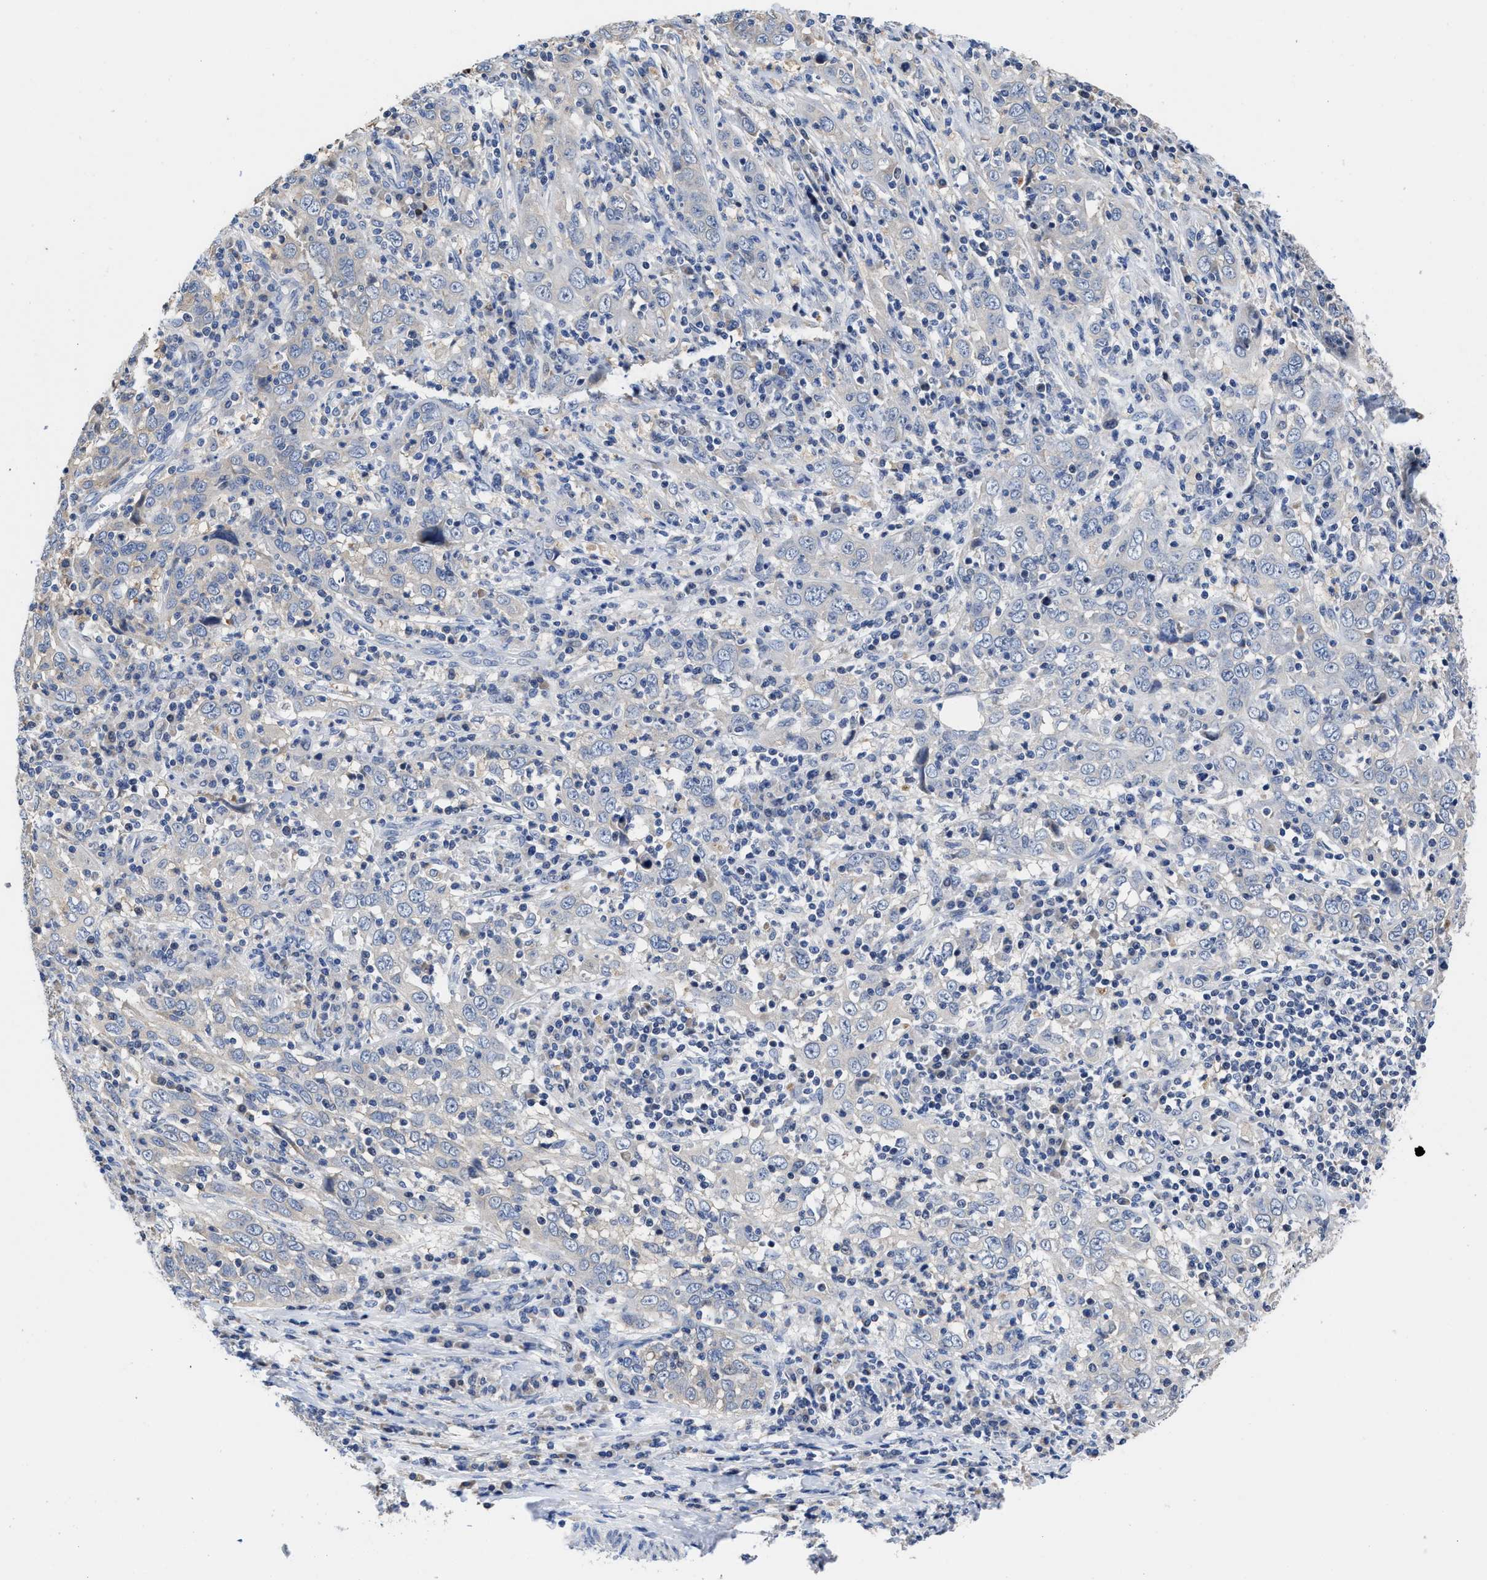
{"staining": {"intensity": "negative", "quantity": "none", "location": "none"}, "tissue": "cervical cancer", "cell_type": "Tumor cells", "image_type": "cancer", "snomed": [{"axis": "morphology", "description": "Squamous cell carcinoma, NOS"}, {"axis": "topography", "description": "Cervix"}], "caption": "The micrograph exhibits no staining of tumor cells in squamous cell carcinoma (cervical).", "gene": "HOOK1", "patient": {"sex": "female", "age": 46}}